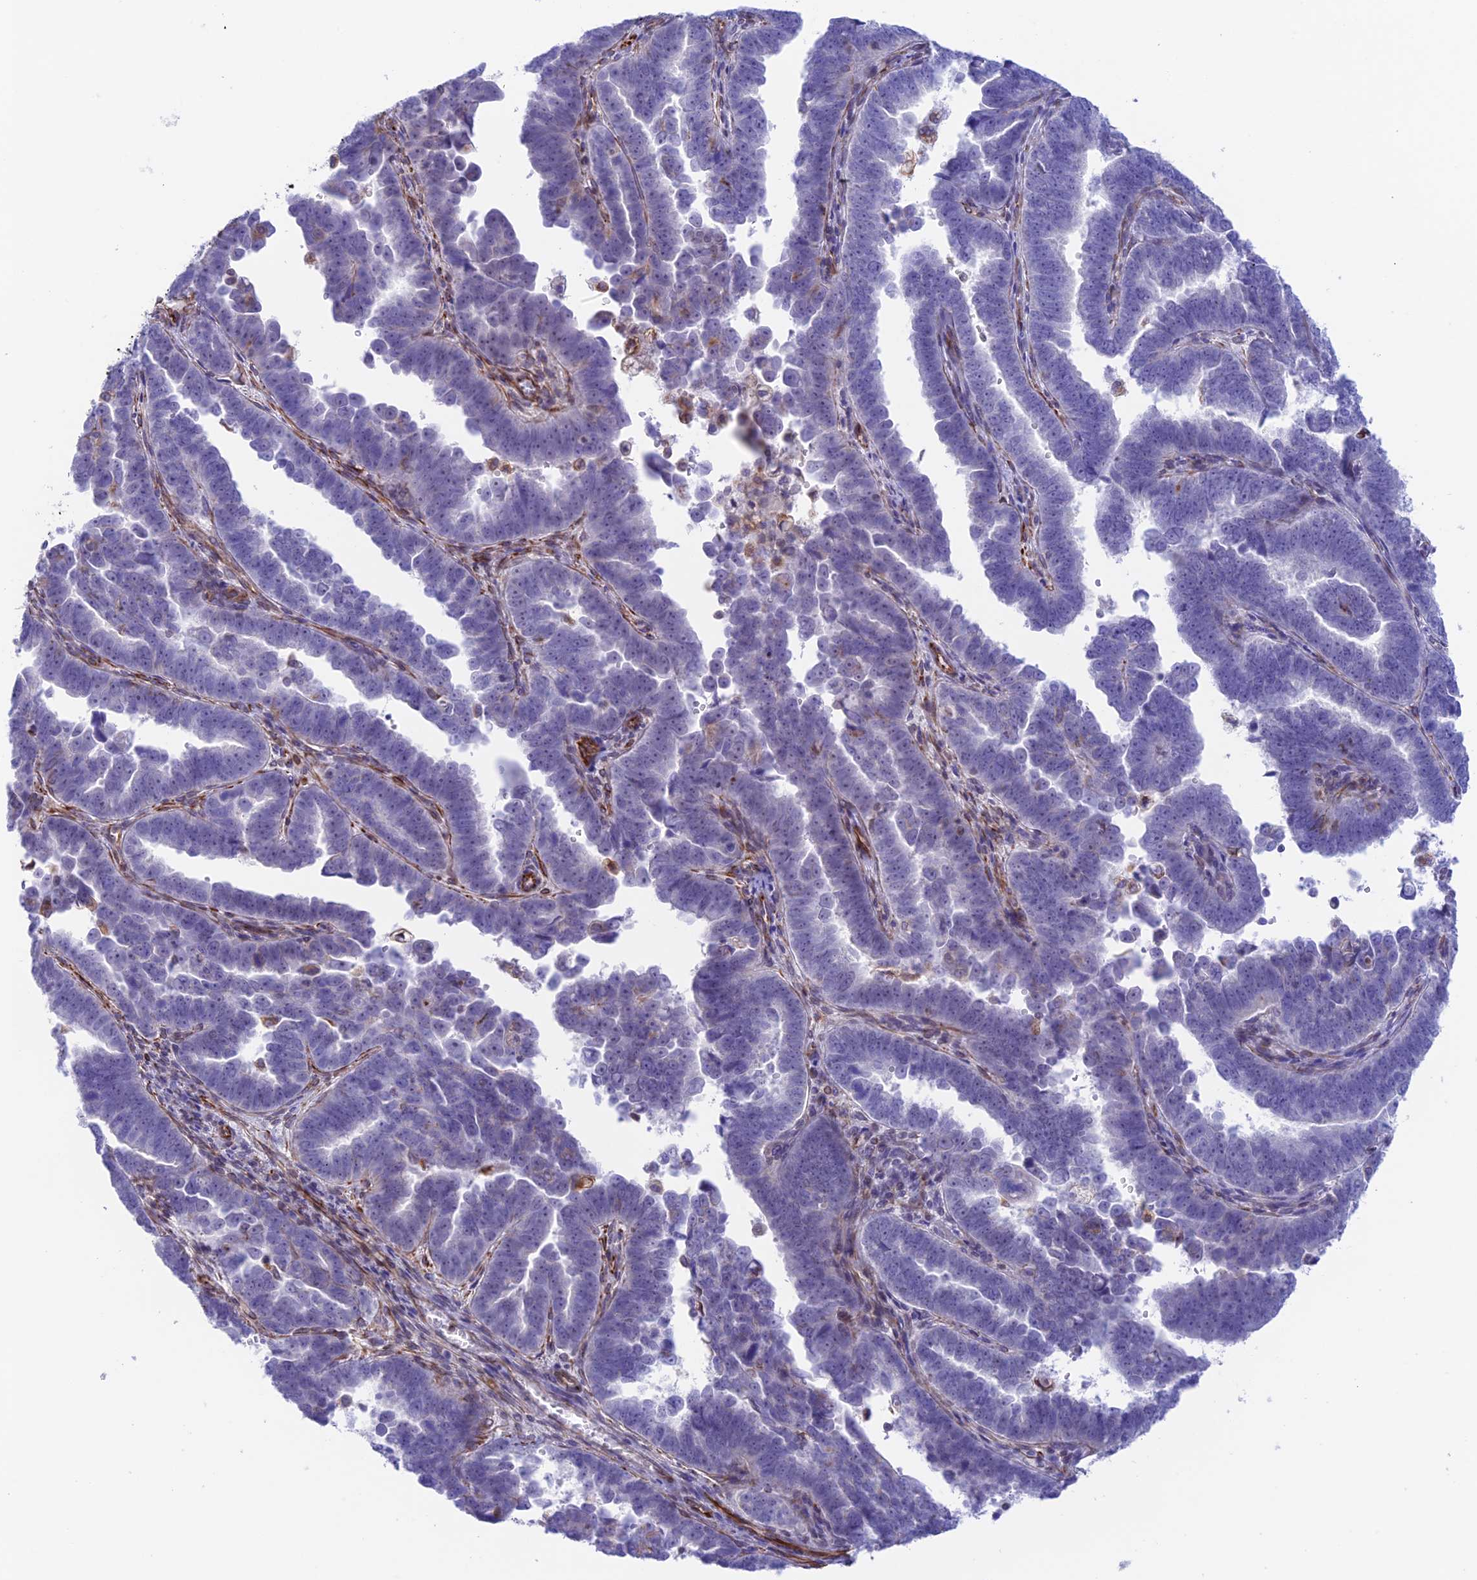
{"staining": {"intensity": "negative", "quantity": "none", "location": "none"}, "tissue": "endometrial cancer", "cell_type": "Tumor cells", "image_type": "cancer", "snomed": [{"axis": "morphology", "description": "Adenocarcinoma, NOS"}, {"axis": "topography", "description": "Endometrium"}], "caption": "Endometrial cancer stained for a protein using immunohistochemistry (IHC) reveals no staining tumor cells.", "gene": "ZNF652", "patient": {"sex": "female", "age": 75}}